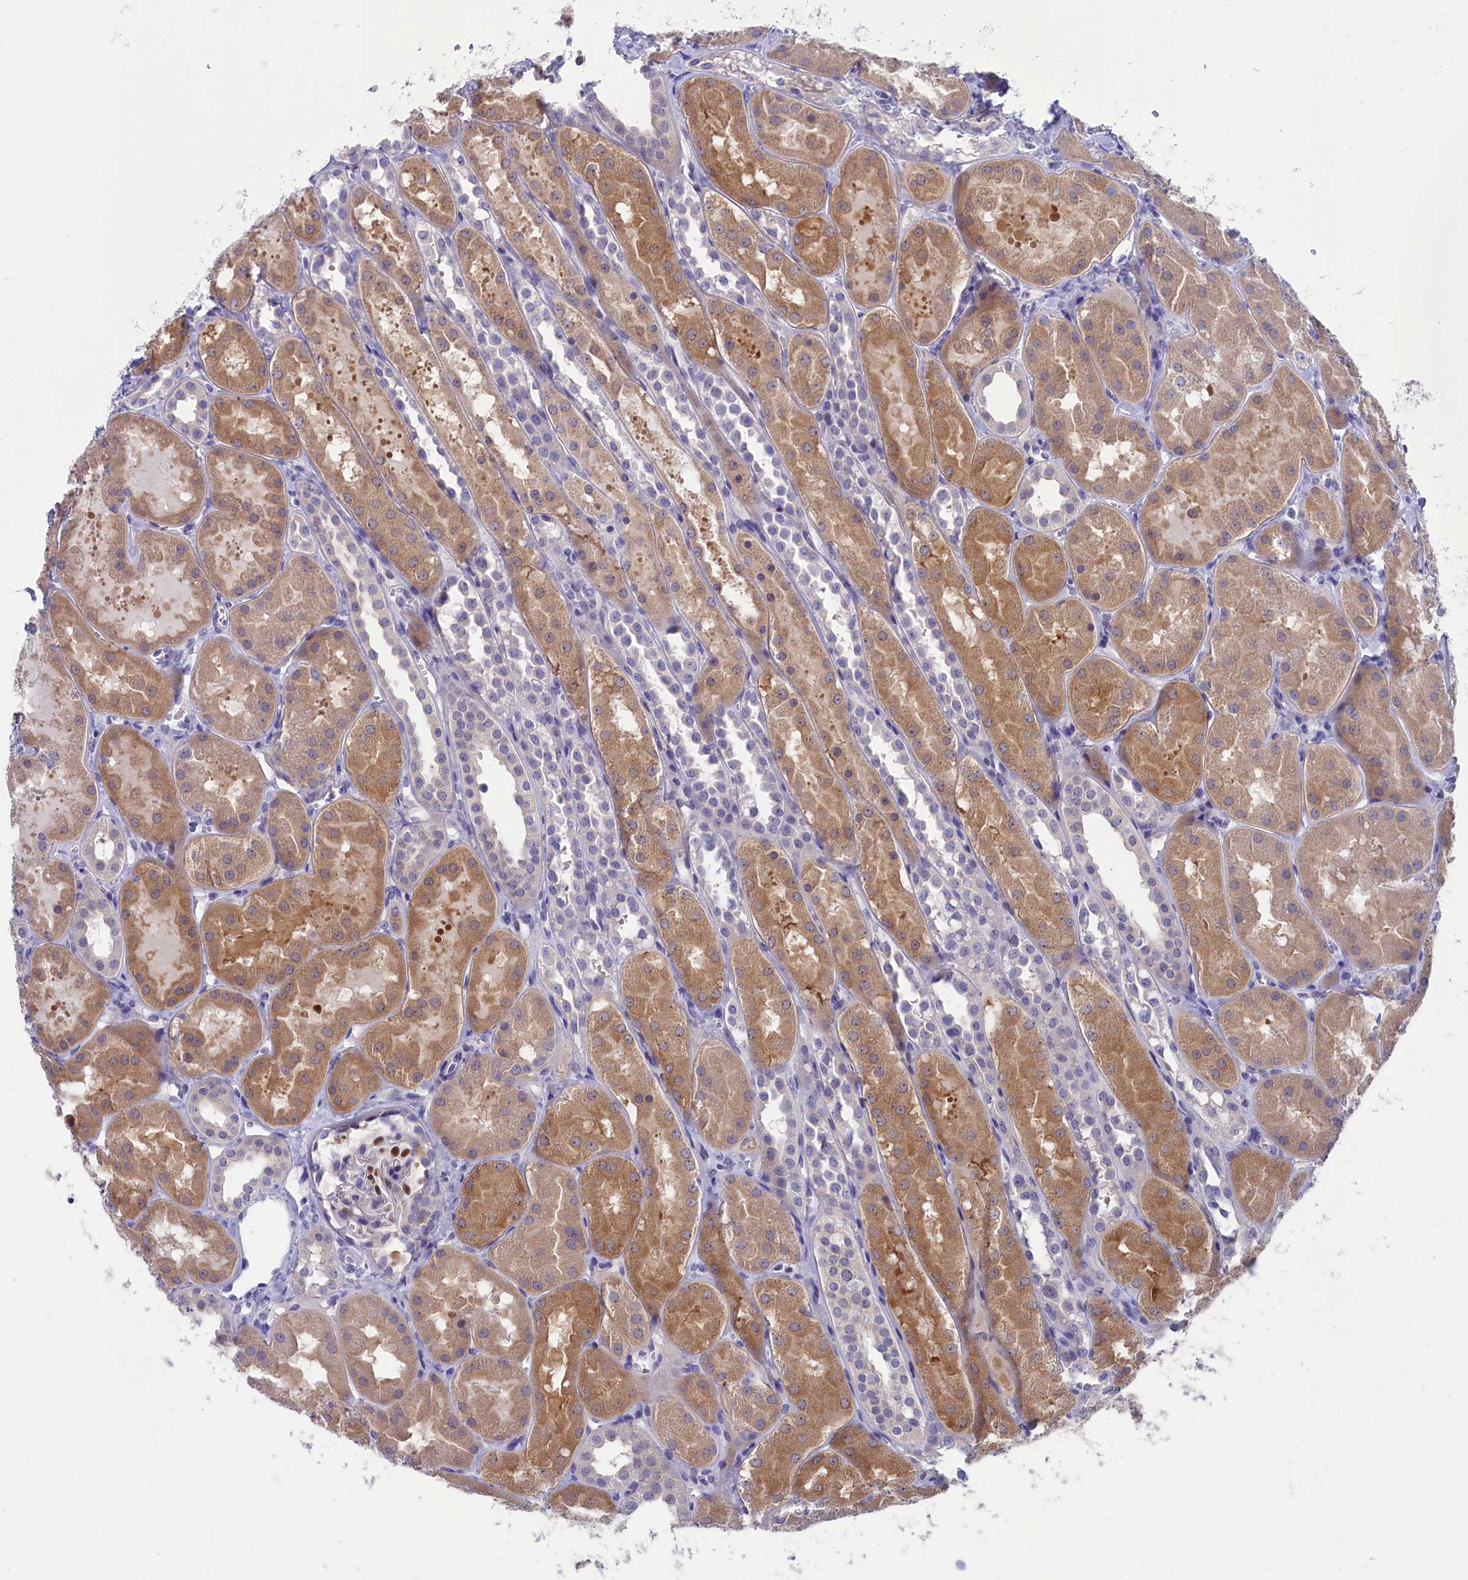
{"staining": {"intensity": "moderate", "quantity": "<25%", "location": "nuclear"}, "tissue": "kidney", "cell_type": "Cells in glomeruli", "image_type": "normal", "snomed": [{"axis": "morphology", "description": "Normal tissue, NOS"}, {"axis": "topography", "description": "Kidney"}, {"axis": "topography", "description": "Urinary bladder"}], "caption": "Human kidney stained with a brown dye demonstrates moderate nuclear positive positivity in approximately <25% of cells in glomeruli.", "gene": "VPS35L", "patient": {"sex": "male", "age": 16}}